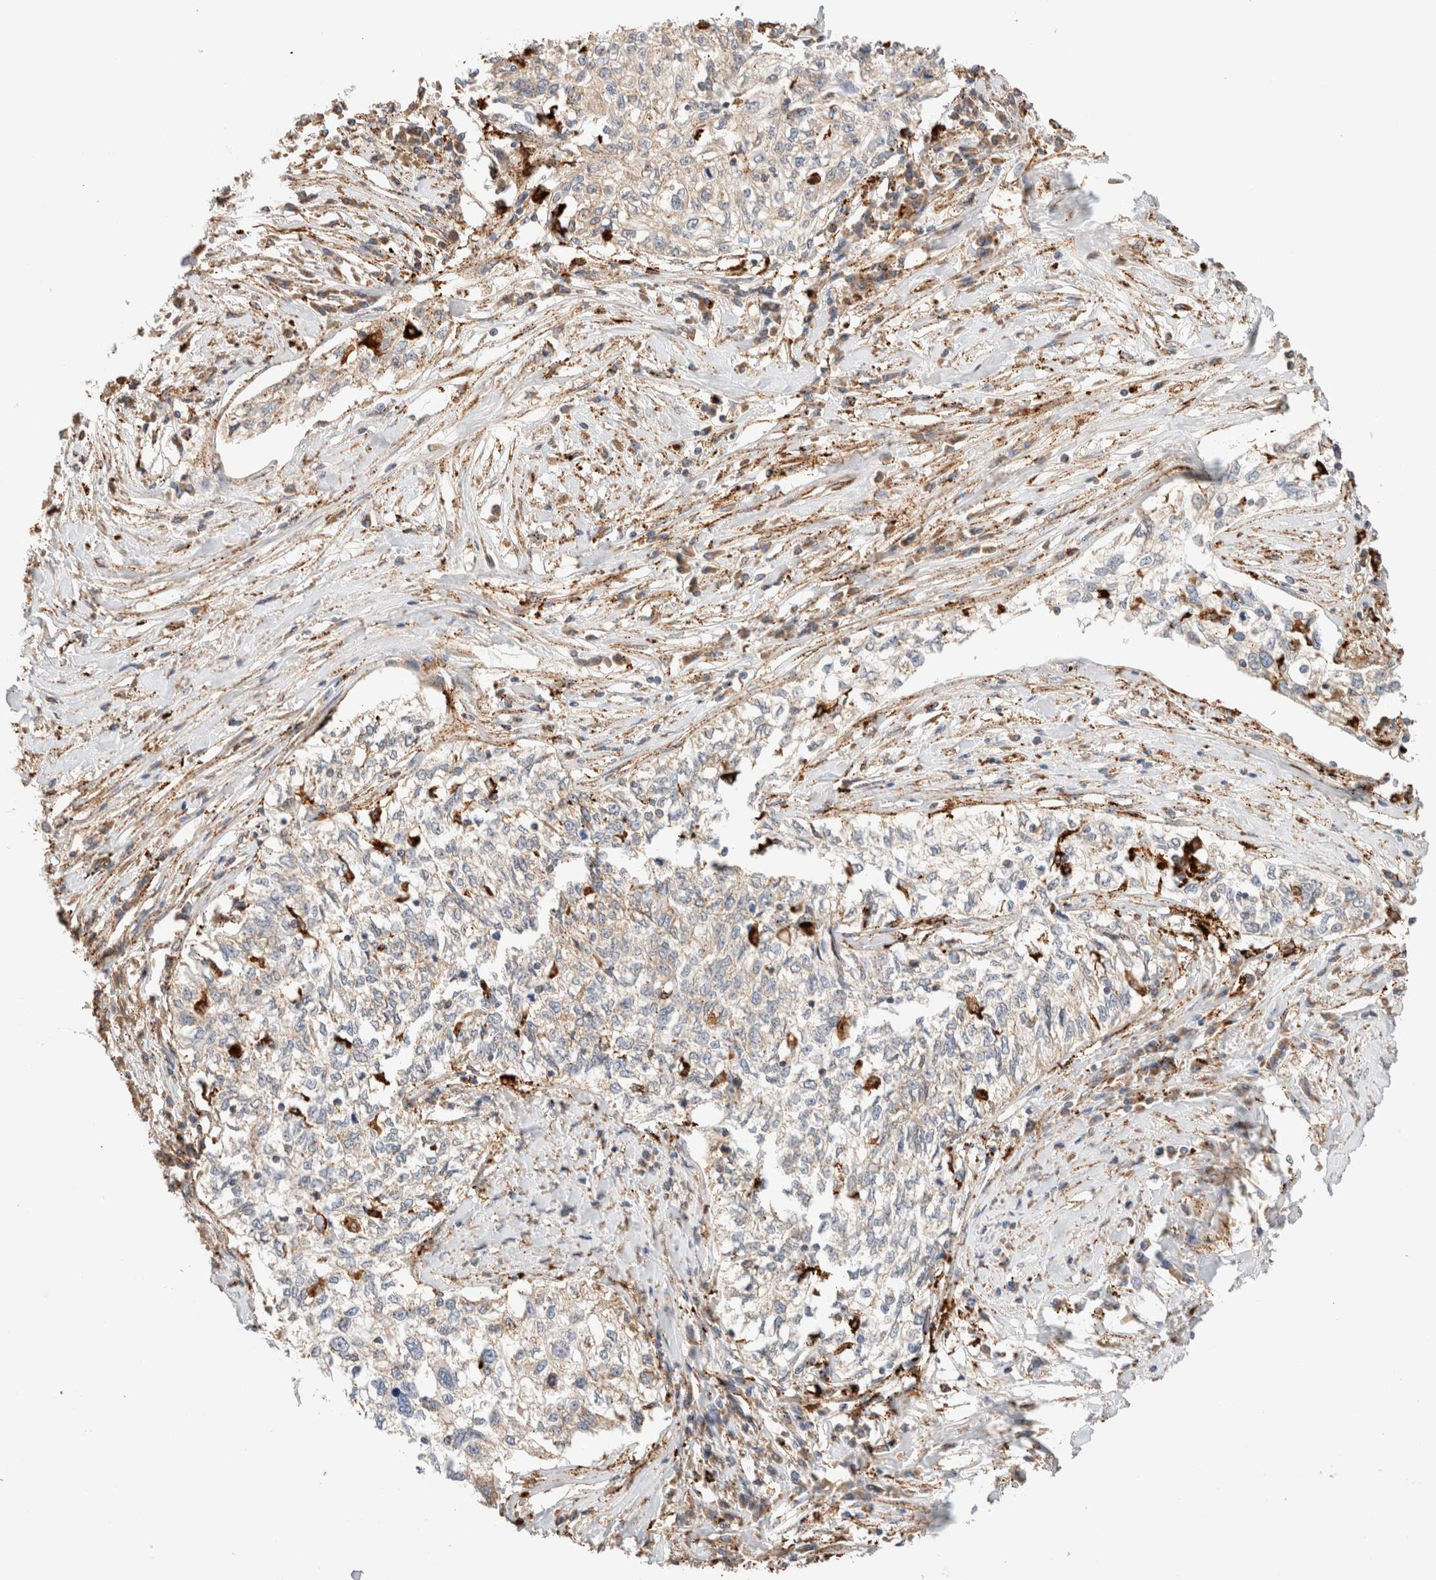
{"staining": {"intensity": "weak", "quantity": "25%-75%", "location": "cytoplasmic/membranous"}, "tissue": "cervical cancer", "cell_type": "Tumor cells", "image_type": "cancer", "snomed": [{"axis": "morphology", "description": "Squamous cell carcinoma, NOS"}, {"axis": "topography", "description": "Cervix"}], "caption": "High-power microscopy captured an immunohistochemistry (IHC) micrograph of cervical cancer, revealing weak cytoplasmic/membranous staining in approximately 25%-75% of tumor cells.", "gene": "RABEPK", "patient": {"sex": "female", "age": 57}}